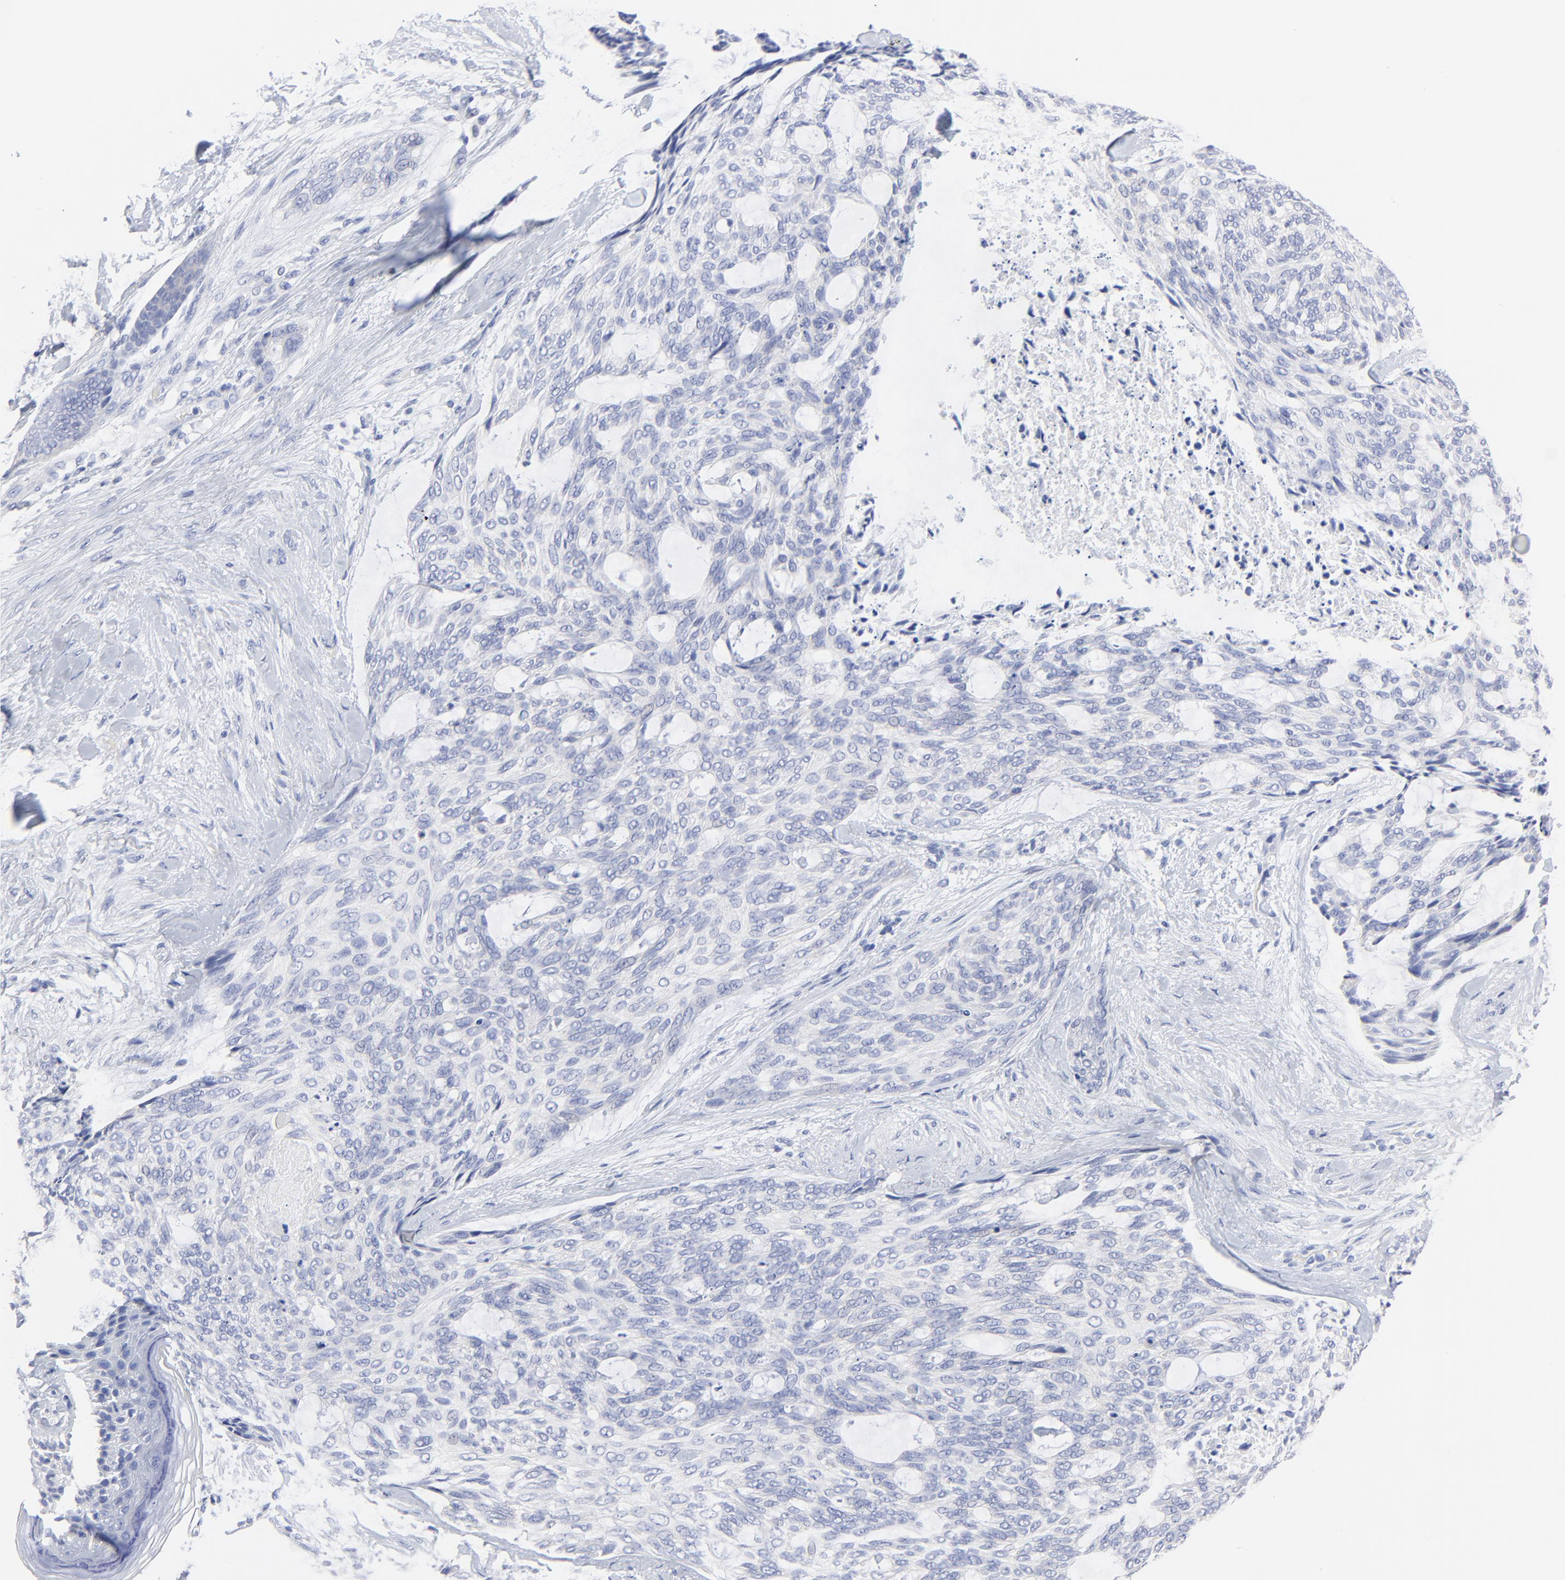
{"staining": {"intensity": "negative", "quantity": "none", "location": "none"}, "tissue": "skin cancer", "cell_type": "Tumor cells", "image_type": "cancer", "snomed": [{"axis": "morphology", "description": "Normal tissue, NOS"}, {"axis": "morphology", "description": "Basal cell carcinoma"}, {"axis": "topography", "description": "Skin"}], "caption": "DAB immunohistochemical staining of human skin basal cell carcinoma reveals no significant positivity in tumor cells. Brightfield microscopy of immunohistochemistry (IHC) stained with DAB (3,3'-diaminobenzidine) (brown) and hematoxylin (blue), captured at high magnification.", "gene": "PSD3", "patient": {"sex": "female", "age": 71}}